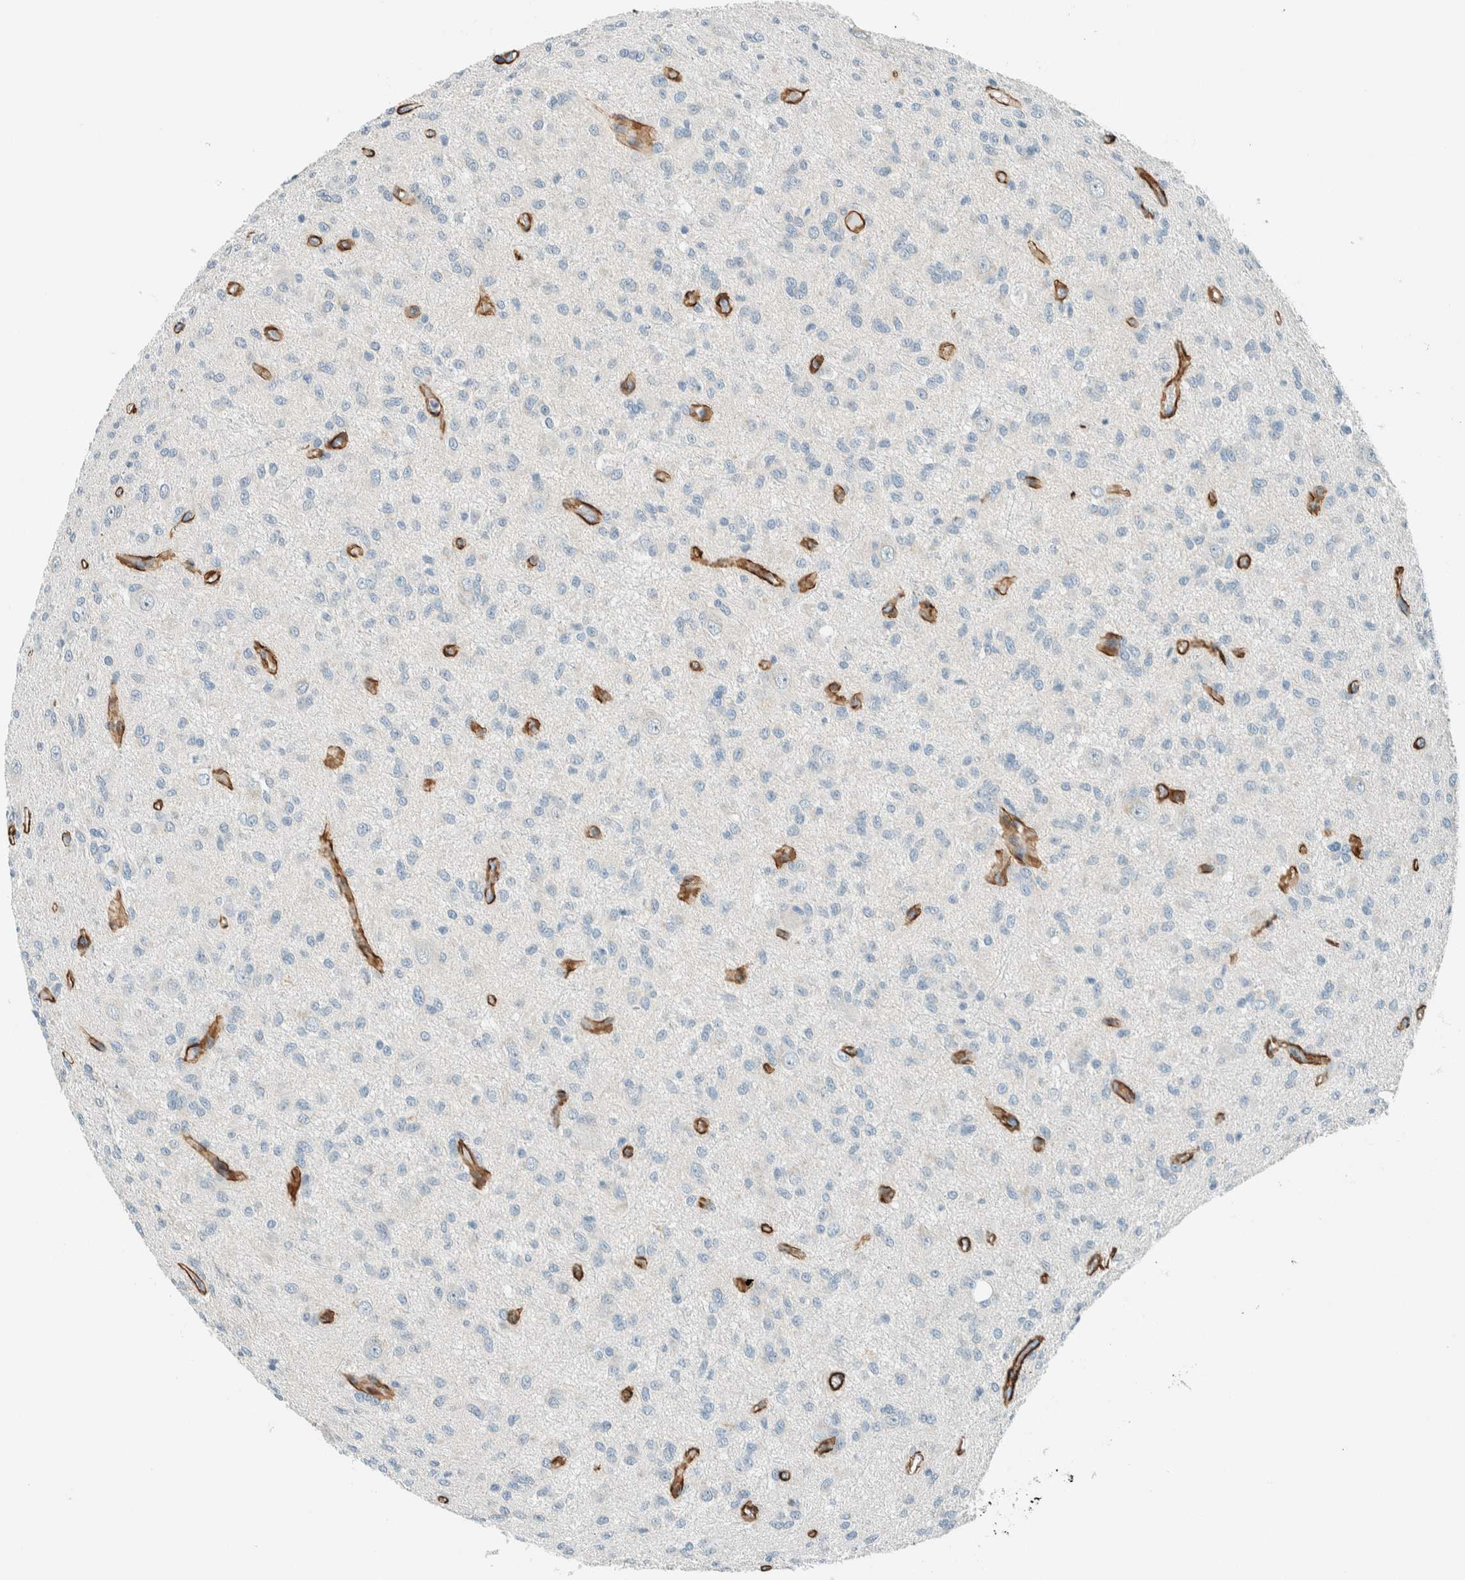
{"staining": {"intensity": "negative", "quantity": "none", "location": "none"}, "tissue": "glioma", "cell_type": "Tumor cells", "image_type": "cancer", "snomed": [{"axis": "morphology", "description": "Glioma, malignant, High grade"}, {"axis": "topography", "description": "Brain"}], "caption": "This is a histopathology image of immunohistochemistry (IHC) staining of malignant glioma (high-grade), which shows no staining in tumor cells.", "gene": "SLFN12", "patient": {"sex": "female", "age": 59}}